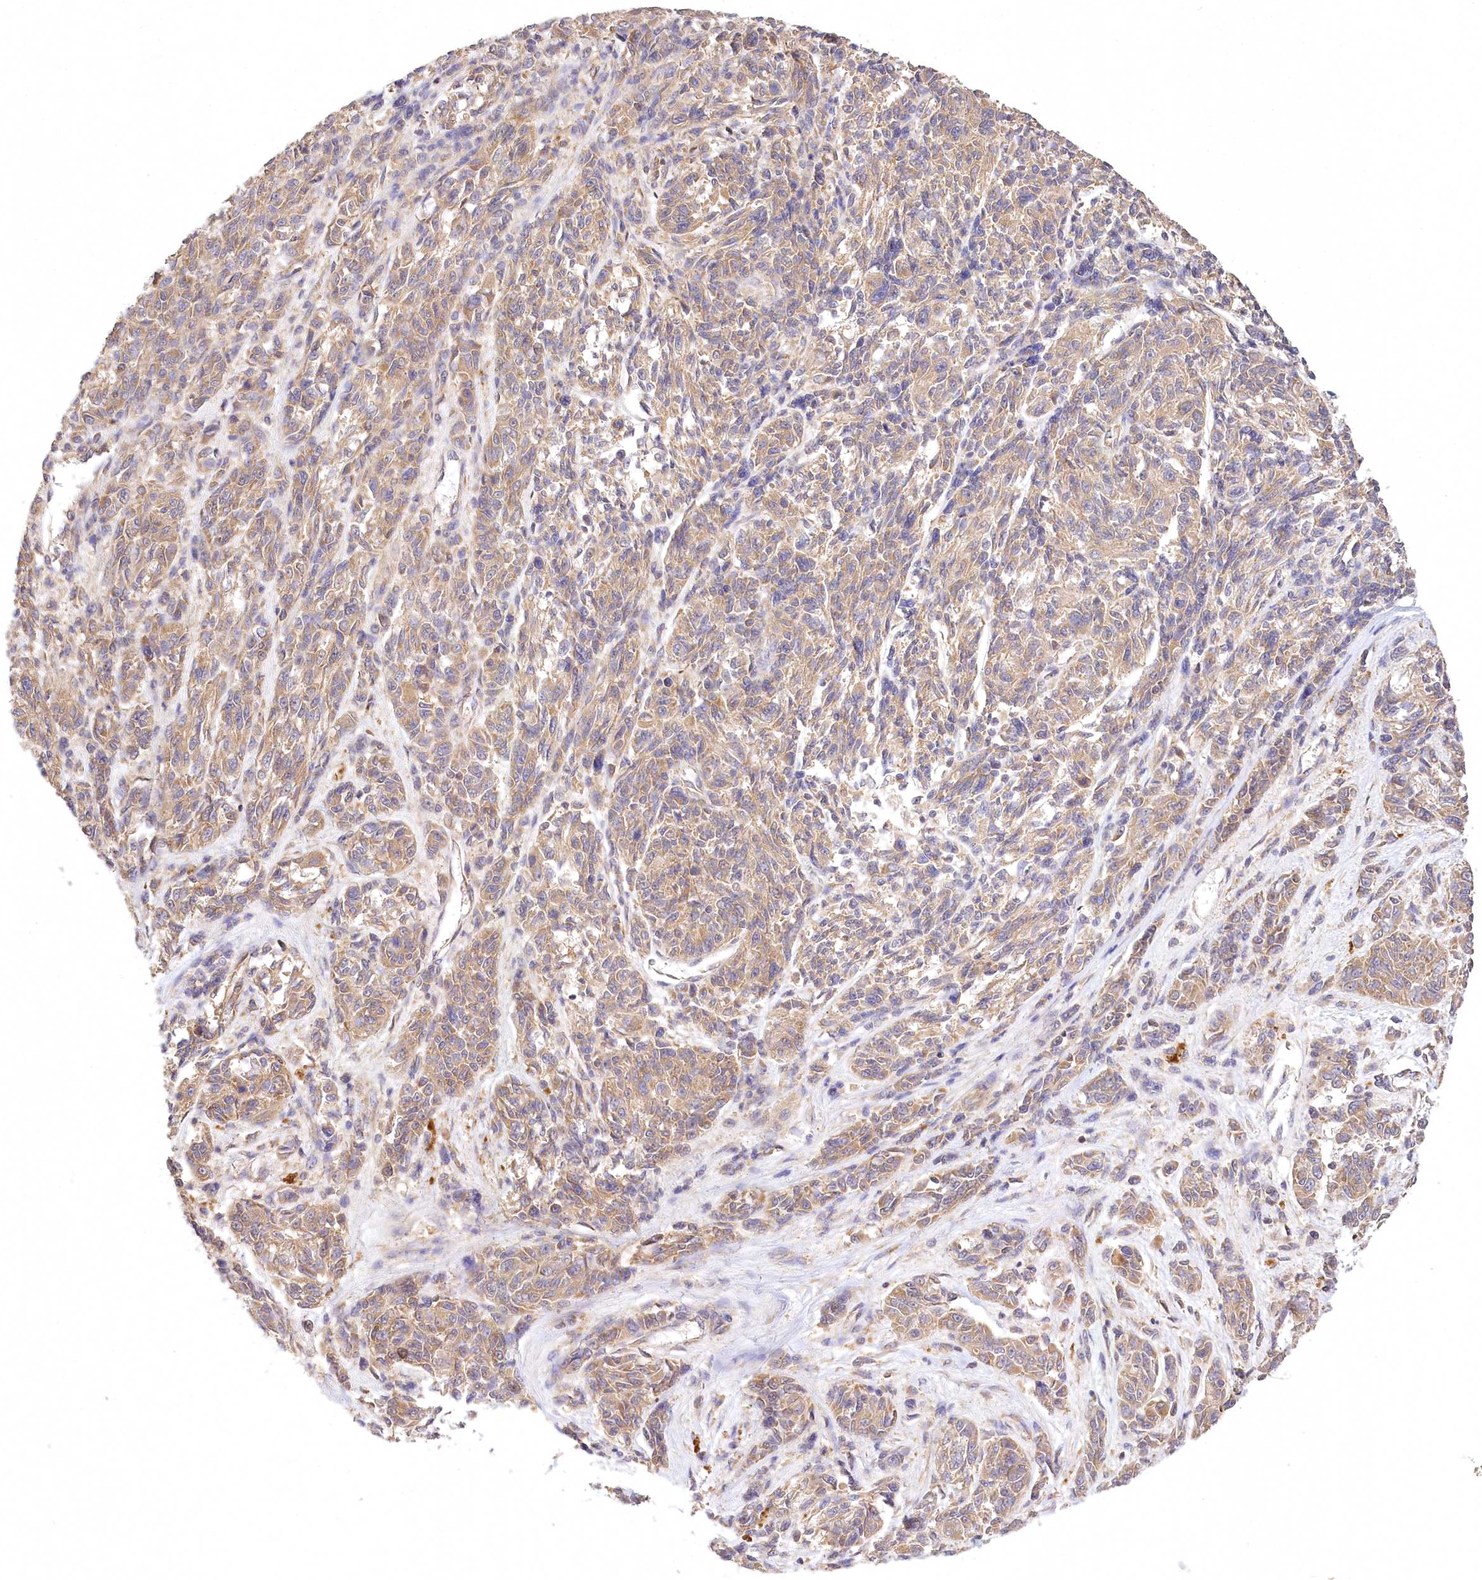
{"staining": {"intensity": "moderate", "quantity": ">75%", "location": "cytoplasmic/membranous"}, "tissue": "melanoma", "cell_type": "Tumor cells", "image_type": "cancer", "snomed": [{"axis": "morphology", "description": "Malignant melanoma, NOS"}, {"axis": "topography", "description": "Skin"}], "caption": "Malignant melanoma tissue exhibits moderate cytoplasmic/membranous staining in approximately >75% of tumor cells Using DAB (3,3'-diaminobenzidine) (brown) and hematoxylin (blue) stains, captured at high magnification using brightfield microscopy.", "gene": "LSS", "patient": {"sex": "male", "age": 53}}